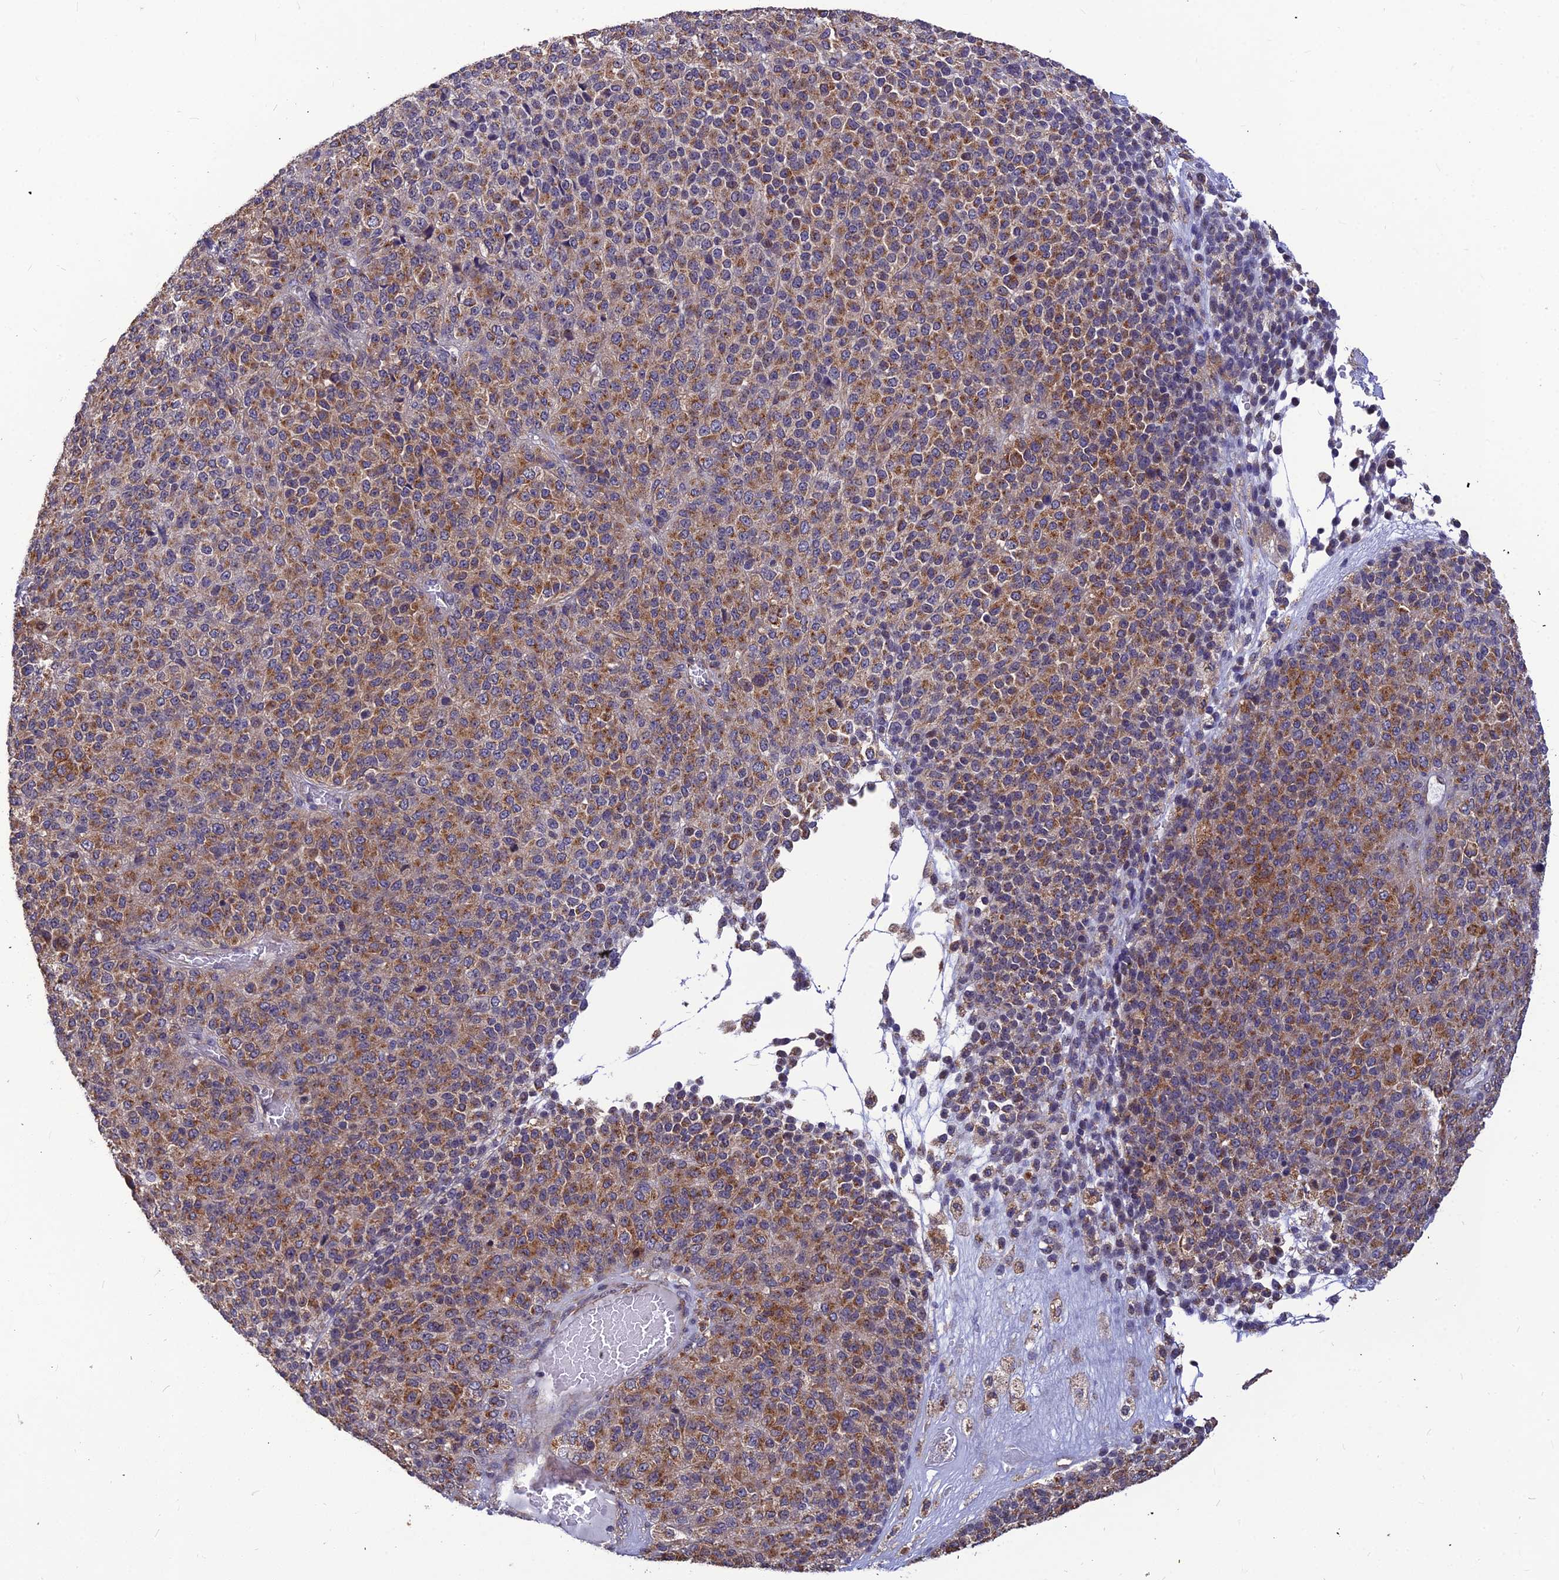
{"staining": {"intensity": "moderate", "quantity": ">75%", "location": "cytoplasmic/membranous"}, "tissue": "melanoma", "cell_type": "Tumor cells", "image_type": "cancer", "snomed": [{"axis": "morphology", "description": "Malignant melanoma, Metastatic site"}, {"axis": "topography", "description": "Brain"}], "caption": "Moderate cytoplasmic/membranous positivity for a protein is seen in about >75% of tumor cells of malignant melanoma (metastatic site) using immunohistochemistry (IHC).", "gene": "LEKR1", "patient": {"sex": "female", "age": 56}}